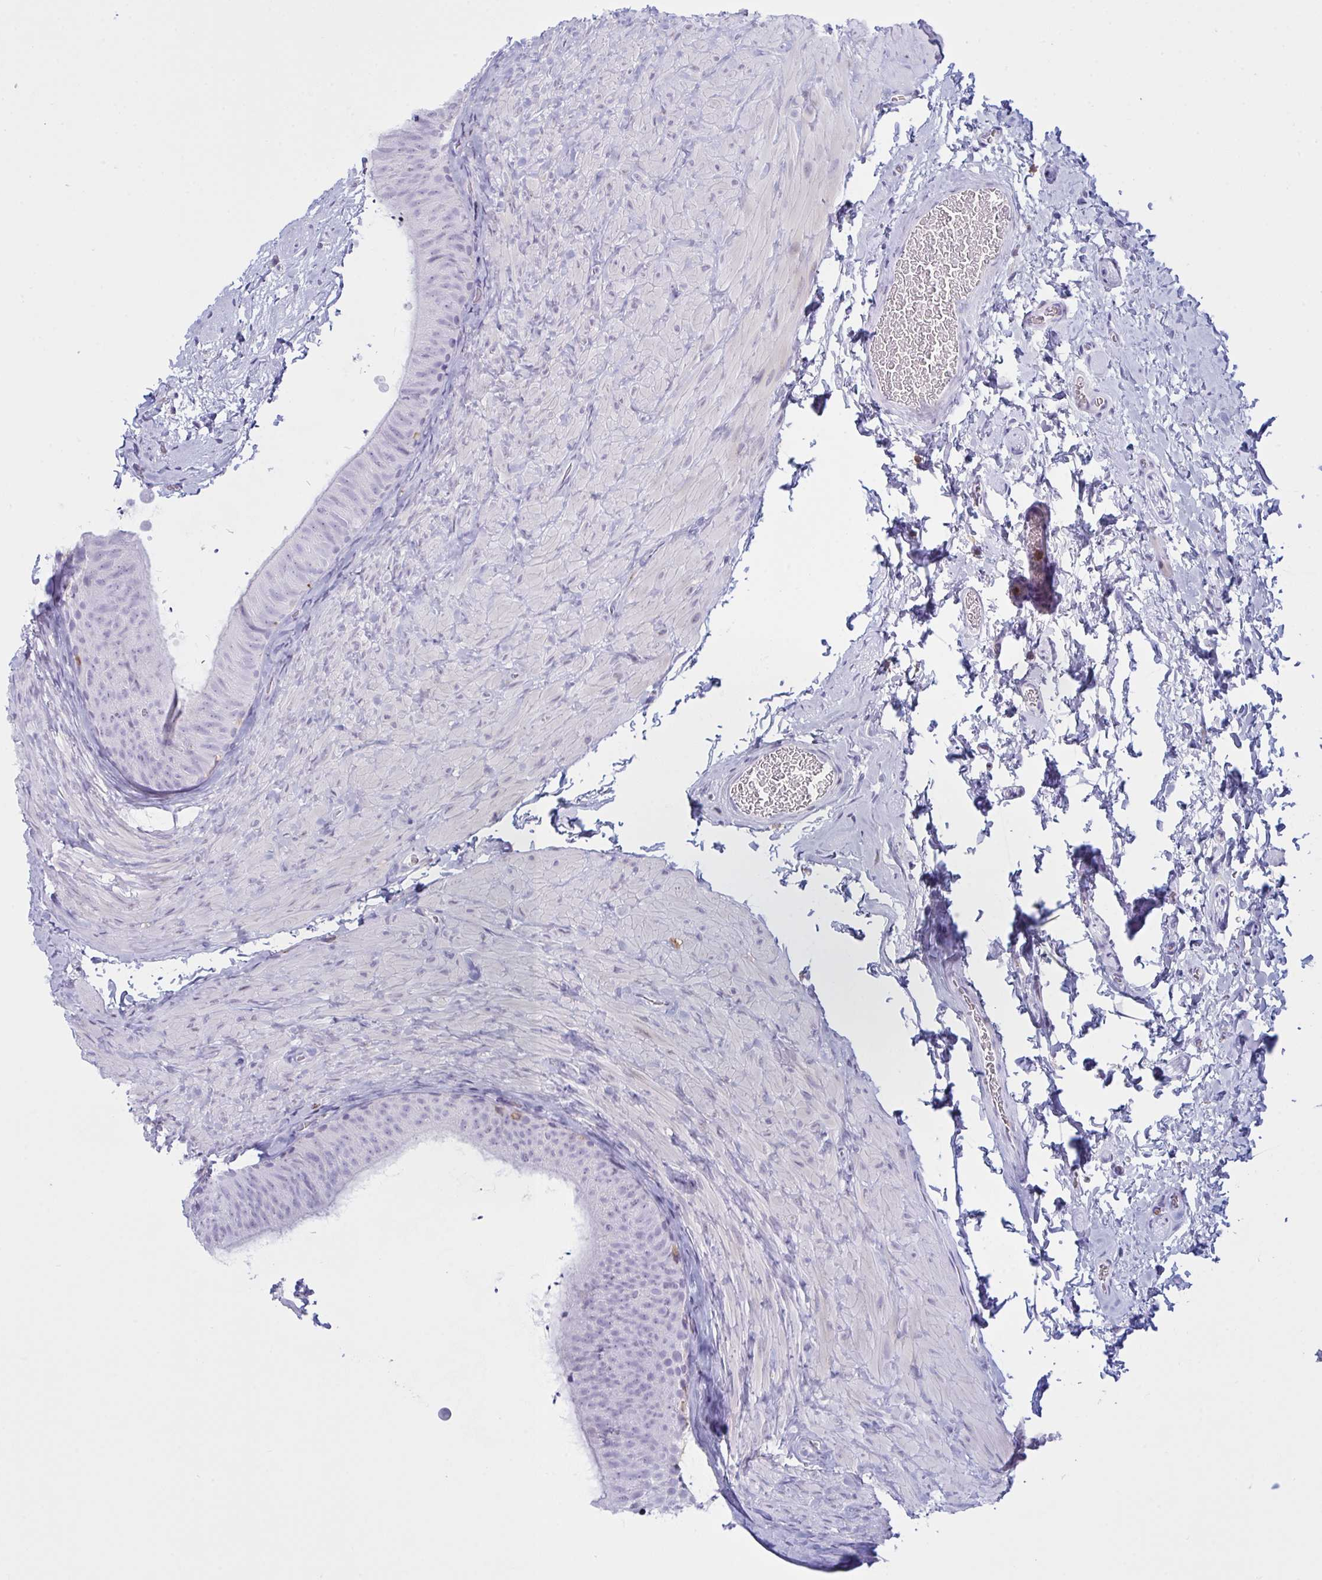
{"staining": {"intensity": "negative", "quantity": "none", "location": "none"}, "tissue": "epididymis", "cell_type": "Glandular cells", "image_type": "normal", "snomed": [{"axis": "morphology", "description": "Normal tissue, NOS"}, {"axis": "topography", "description": "Epididymis, spermatic cord, NOS"}, {"axis": "topography", "description": "Epididymis"}], "caption": "Photomicrograph shows no protein staining in glandular cells of normal epididymis. (Immunohistochemistry (ihc), brightfield microscopy, high magnification).", "gene": "MYO1F", "patient": {"sex": "male", "age": 31}}